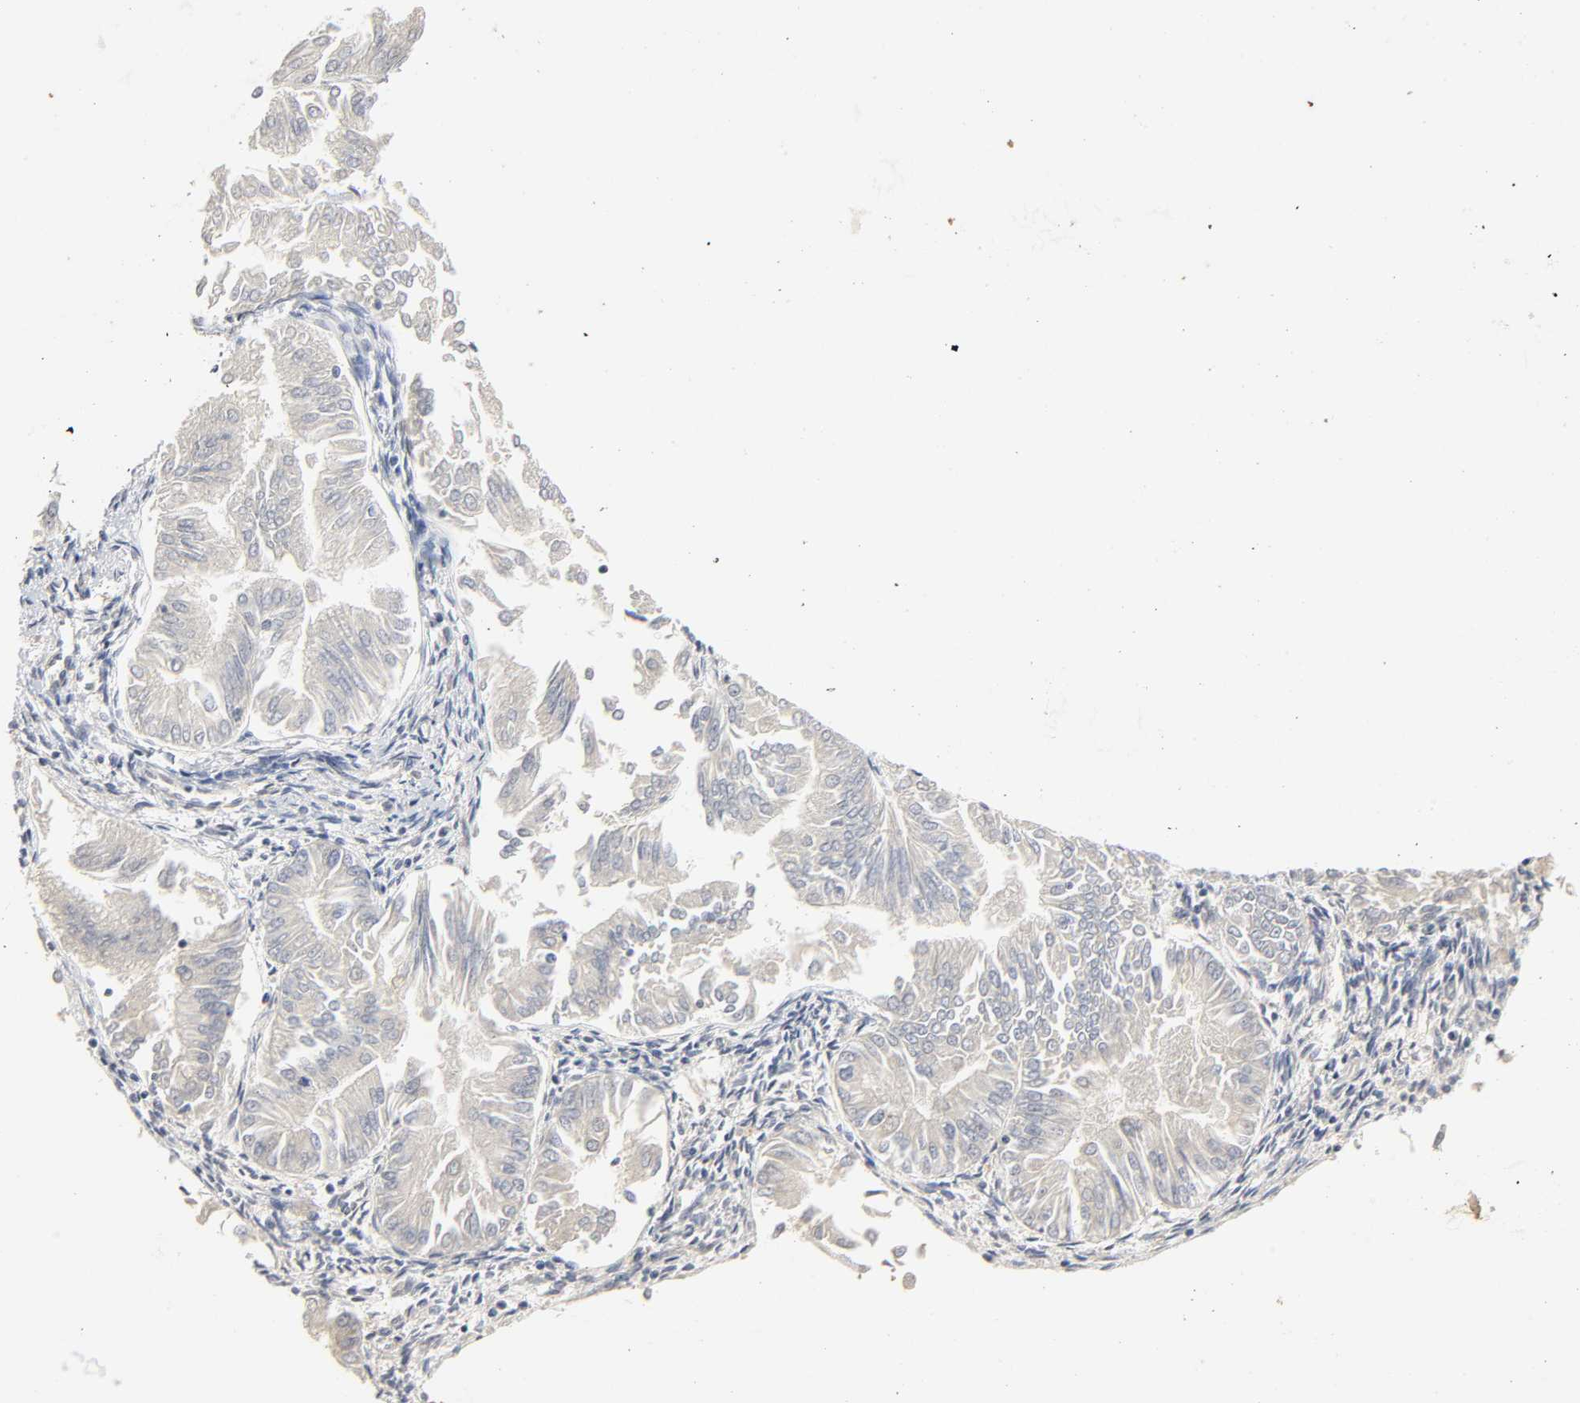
{"staining": {"intensity": "negative", "quantity": "none", "location": "none"}, "tissue": "endometrial cancer", "cell_type": "Tumor cells", "image_type": "cancer", "snomed": [{"axis": "morphology", "description": "Adenocarcinoma, NOS"}, {"axis": "topography", "description": "Endometrium"}], "caption": "Tumor cells are negative for brown protein staining in endometrial cancer (adenocarcinoma).", "gene": "NCOA6", "patient": {"sex": "female", "age": 53}}